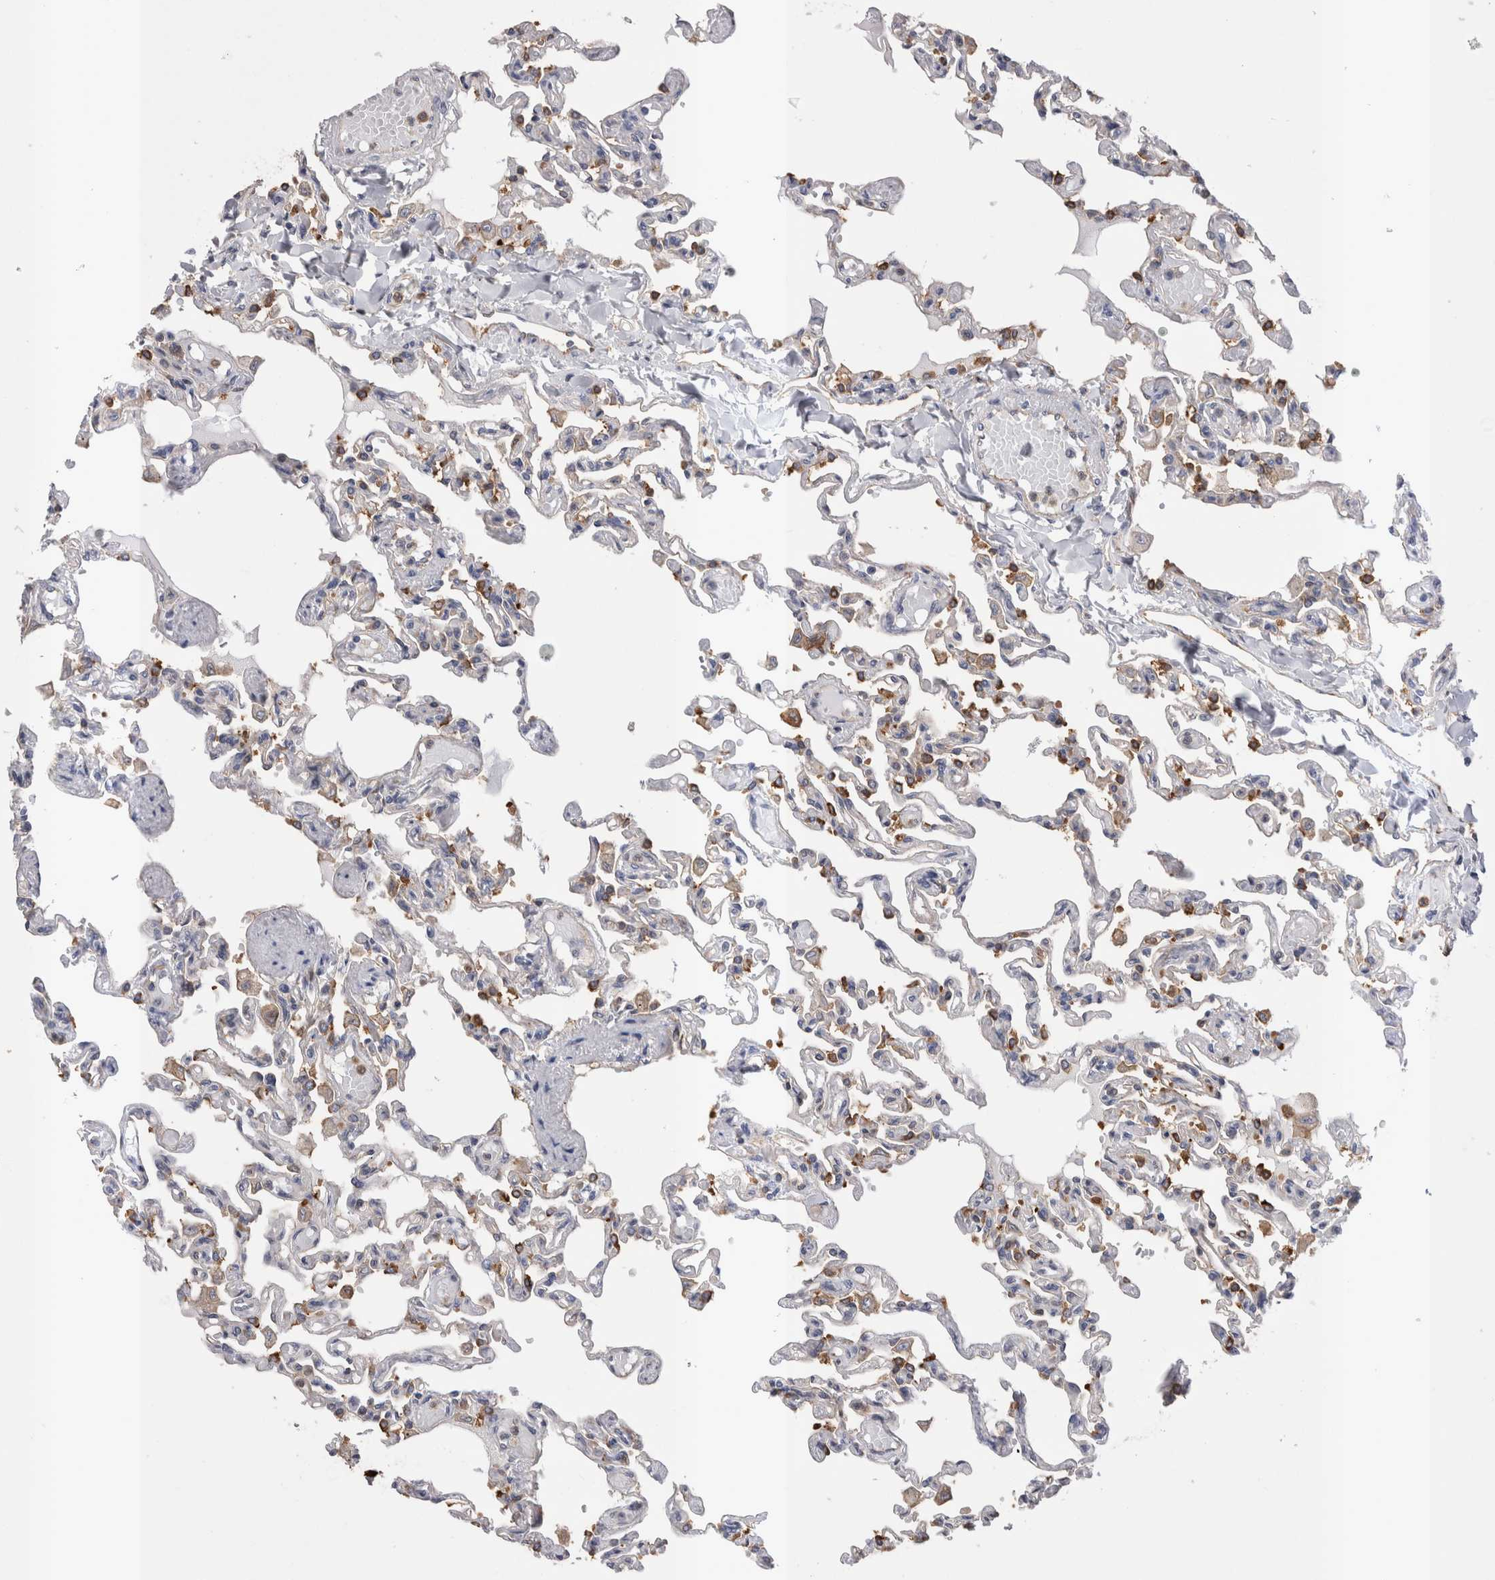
{"staining": {"intensity": "strong", "quantity": "25%-75%", "location": "cytoplasmic/membranous"}, "tissue": "lung", "cell_type": "Alveolar cells", "image_type": "normal", "snomed": [{"axis": "morphology", "description": "Normal tissue, NOS"}, {"axis": "topography", "description": "Lung"}], "caption": "A brown stain shows strong cytoplasmic/membranous positivity of a protein in alveolar cells of benign lung. The staining is performed using DAB brown chromogen to label protein expression. The nuclei are counter-stained blue using hematoxylin.", "gene": "RAB11FIP1", "patient": {"sex": "male", "age": 21}}